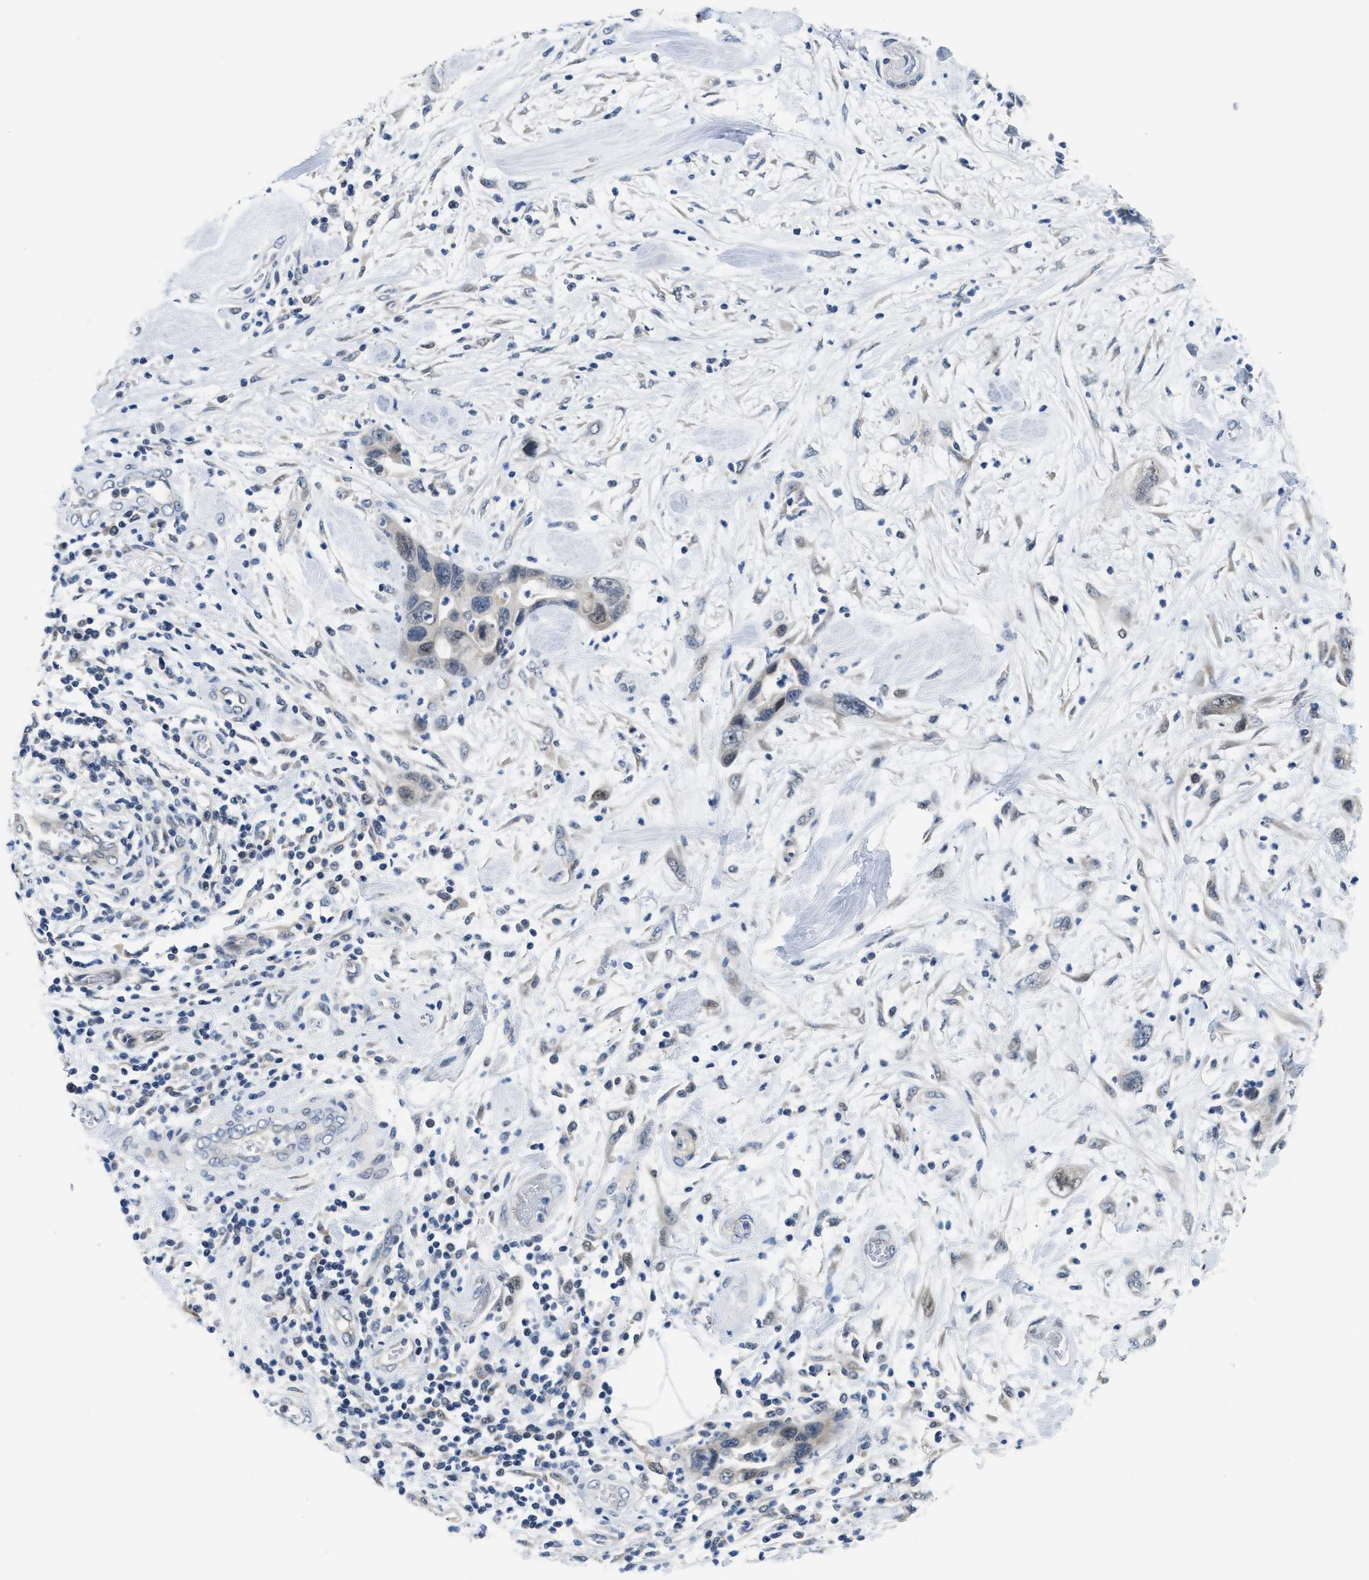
{"staining": {"intensity": "negative", "quantity": "none", "location": "none"}, "tissue": "pancreatic cancer", "cell_type": "Tumor cells", "image_type": "cancer", "snomed": [{"axis": "morphology", "description": "Adenocarcinoma, NOS"}, {"axis": "topography", "description": "Pancreas"}], "caption": "This is a micrograph of immunohistochemistry (IHC) staining of adenocarcinoma (pancreatic), which shows no positivity in tumor cells.", "gene": "CLGN", "patient": {"sex": "female", "age": 70}}